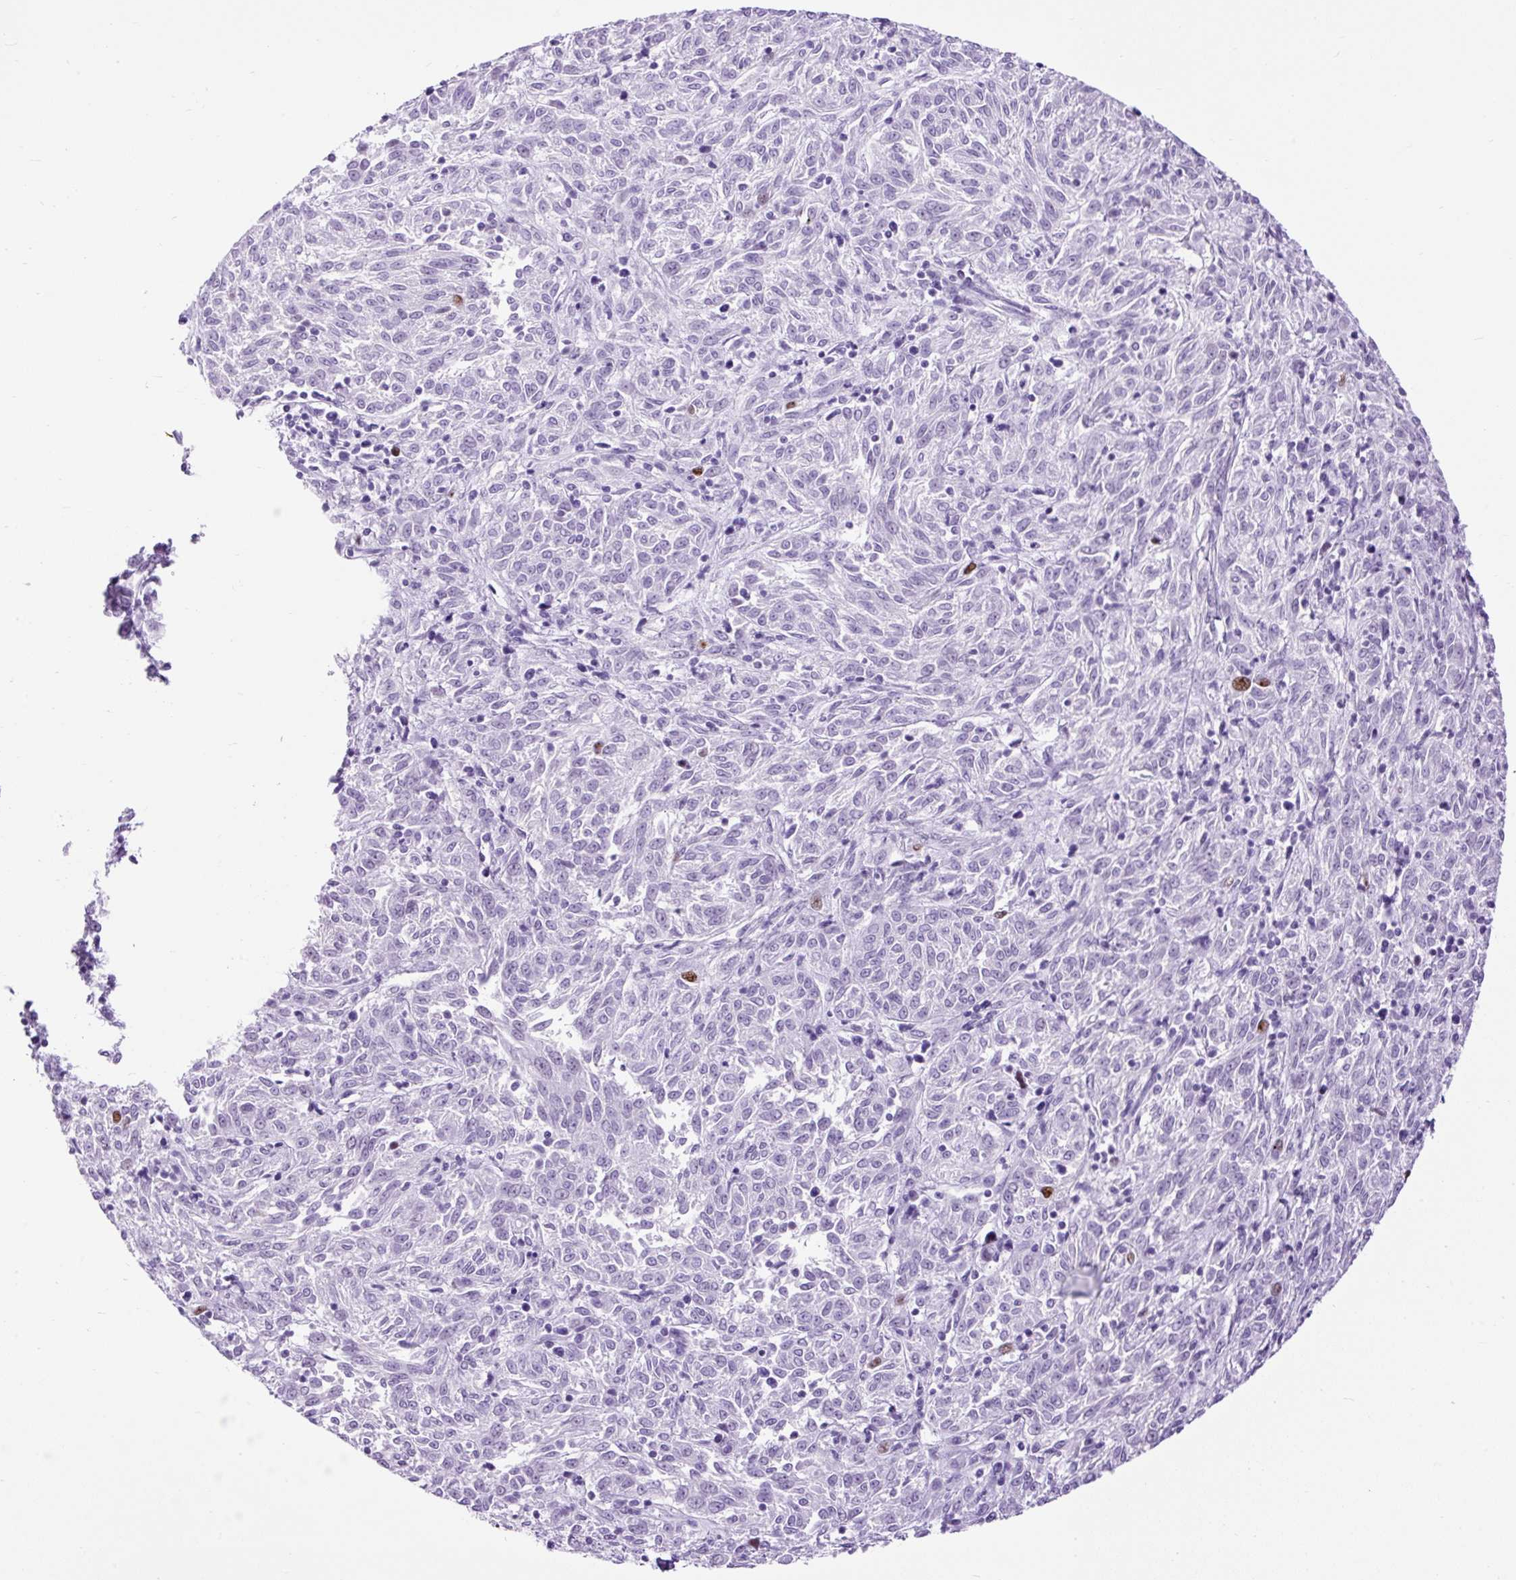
{"staining": {"intensity": "moderate", "quantity": "<25%", "location": "nuclear"}, "tissue": "melanoma", "cell_type": "Tumor cells", "image_type": "cancer", "snomed": [{"axis": "morphology", "description": "Malignant melanoma, NOS"}, {"axis": "topography", "description": "Skin"}], "caption": "Tumor cells show low levels of moderate nuclear positivity in about <25% of cells in human melanoma. The staining was performed using DAB, with brown indicating positive protein expression. Nuclei are stained blue with hematoxylin.", "gene": "RACGAP1", "patient": {"sex": "female", "age": 72}}